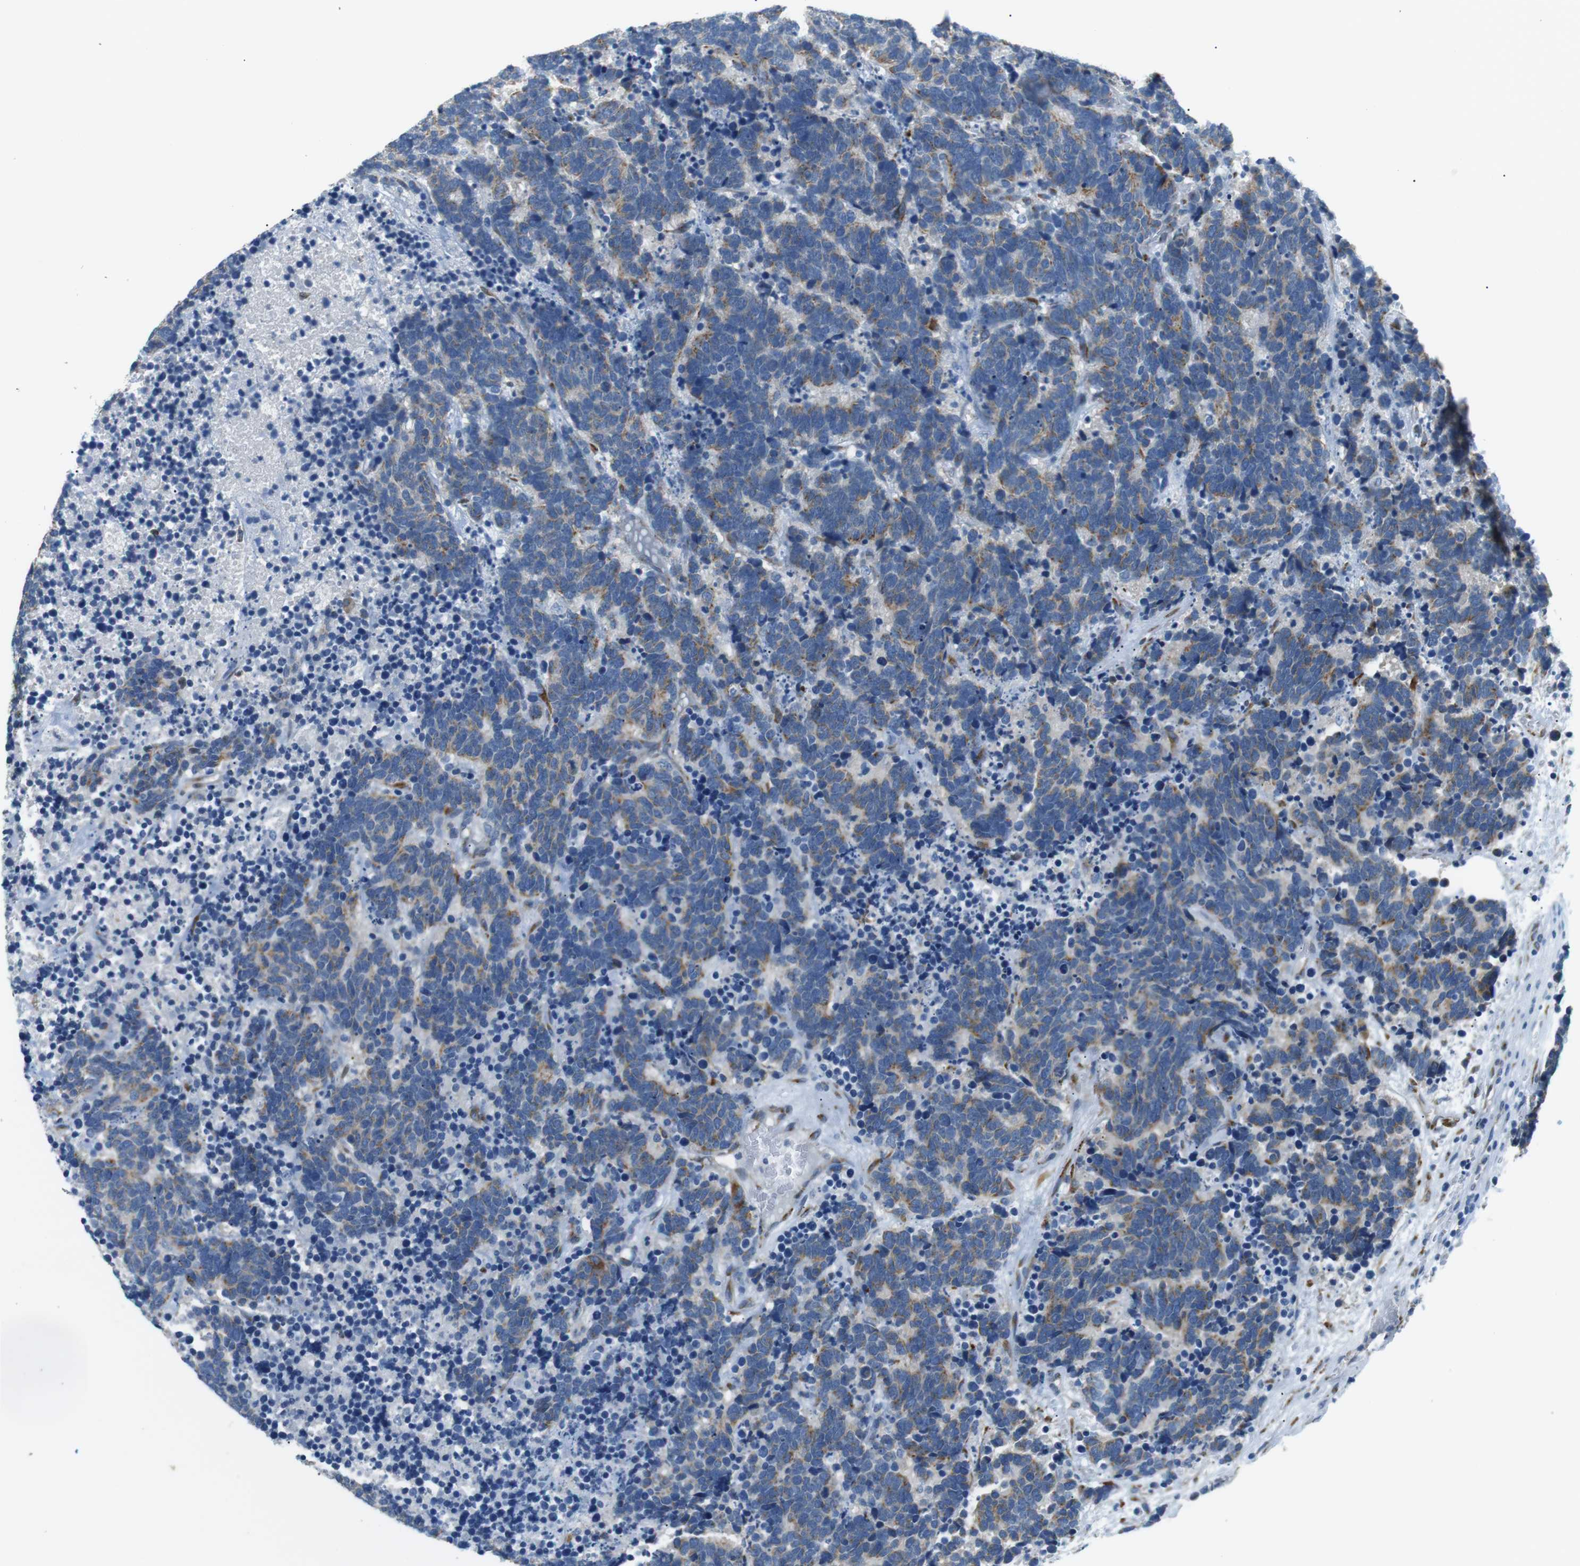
{"staining": {"intensity": "weak", "quantity": "25%-75%", "location": "cytoplasmic/membranous"}, "tissue": "carcinoid", "cell_type": "Tumor cells", "image_type": "cancer", "snomed": [{"axis": "morphology", "description": "Carcinoma, NOS"}, {"axis": "morphology", "description": "Carcinoid, malignant, NOS"}, {"axis": "topography", "description": "Urinary bladder"}], "caption": "Carcinoid (malignant) stained for a protein shows weak cytoplasmic/membranous positivity in tumor cells.", "gene": "UNC5CL", "patient": {"sex": "male", "age": 57}}